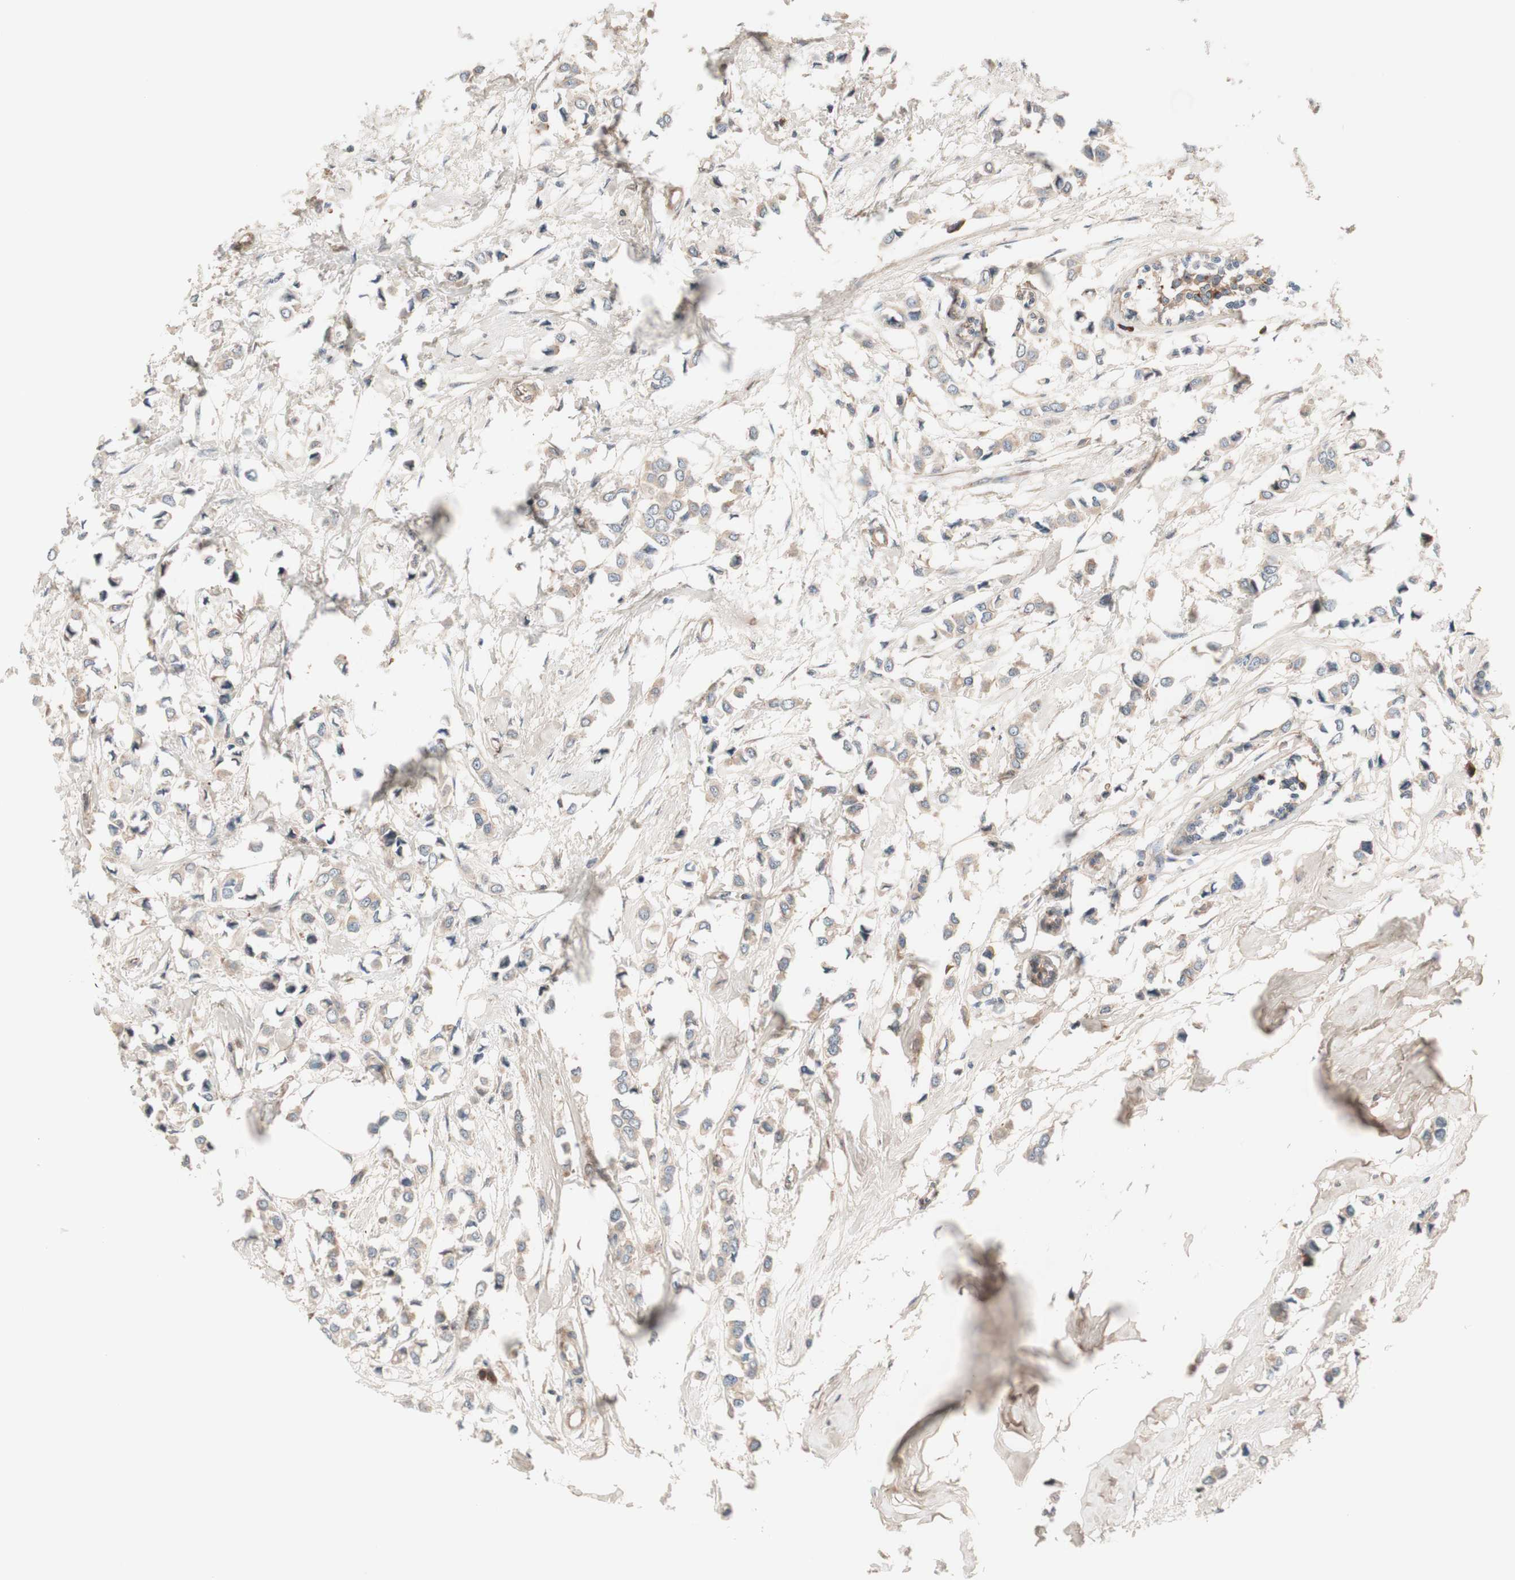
{"staining": {"intensity": "weak", "quantity": ">75%", "location": "cytoplasmic/membranous"}, "tissue": "breast cancer", "cell_type": "Tumor cells", "image_type": "cancer", "snomed": [{"axis": "morphology", "description": "Lobular carcinoma"}, {"axis": "topography", "description": "Breast"}], "caption": "There is low levels of weak cytoplasmic/membranous expression in tumor cells of breast cancer (lobular carcinoma), as demonstrated by immunohistochemical staining (brown color).", "gene": "CCN4", "patient": {"sex": "female", "age": 51}}